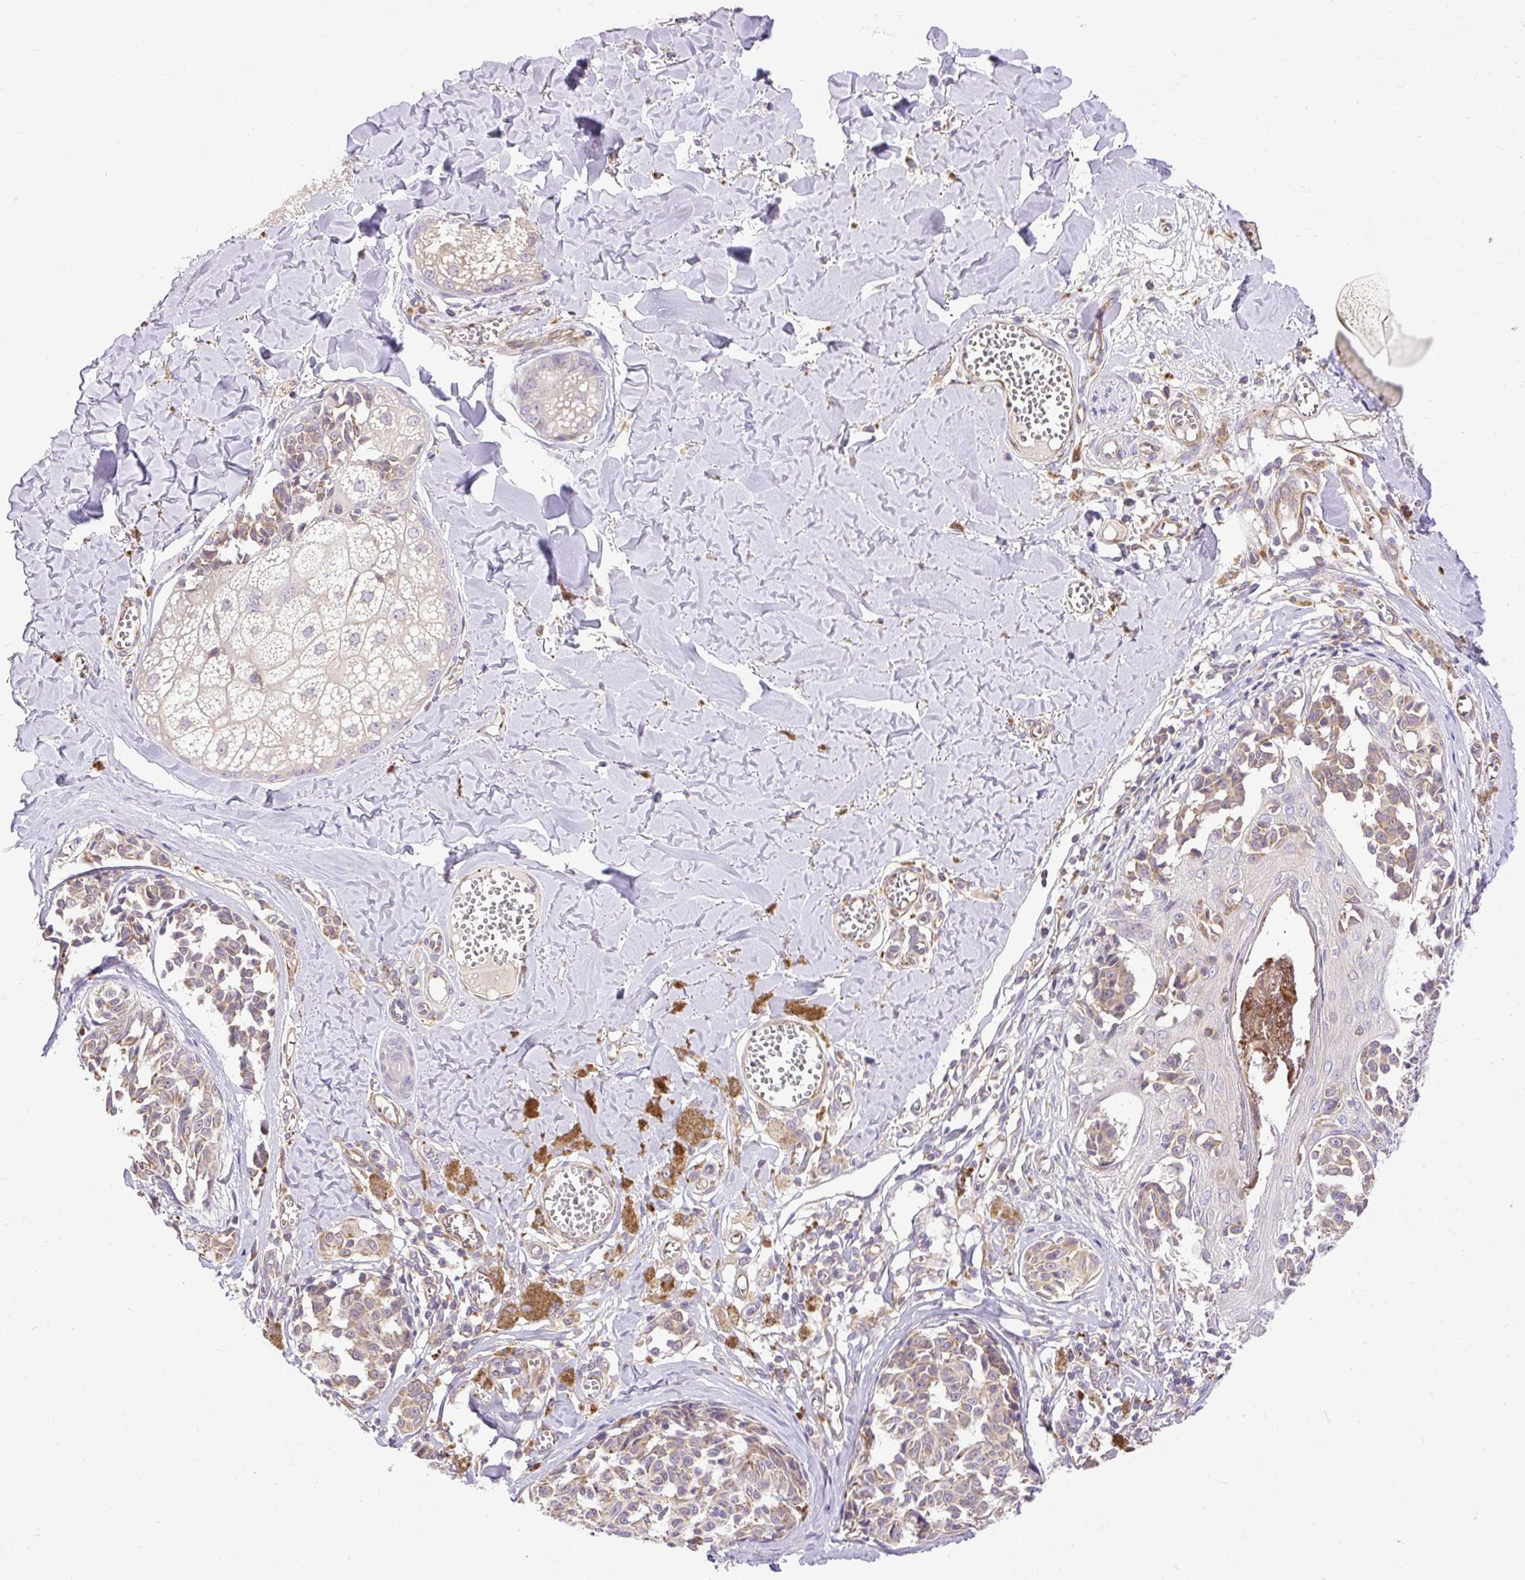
{"staining": {"intensity": "weak", "quantity": ">75%", "location": "cytoplasmic/membranous"}, "tissue": "melanoma", "cell_type": "Tumor cells", "image_type": "cancer", "snomed": [{"axis": "morphology", "description": "Malignant melanoma, NOS"}, {"axis": "topography", "description": "Skin"}], "caption": "Immunohistochemical staining of malignant melanoma exhibits low levels of weak cytoplasmic/membranous positivity in approximately >75% of tumor cells. (Stains: DAB (3,3'-diaminobenzidine) in brown, nuclei in blue, Microscopy: brightfield microscopy at high magnification).", "gene": "HEXB", "patient": {"sex": "female", "age": 43}}